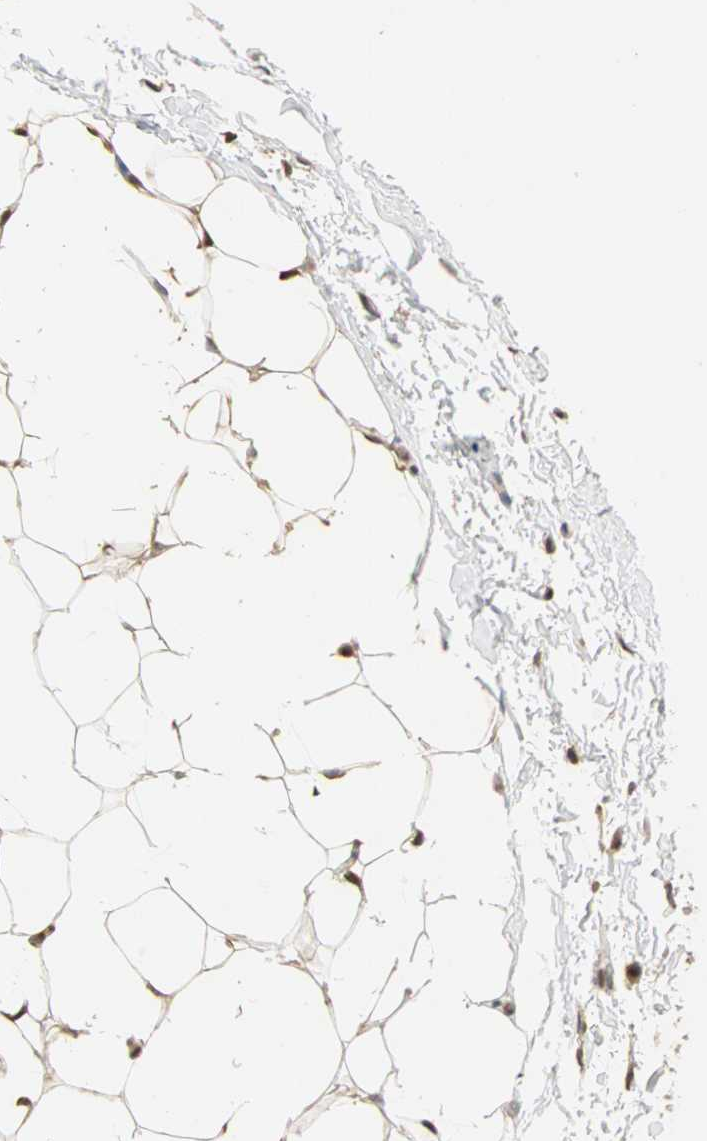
{"staining": {"intensity": "strong", "quantity": "25%-75%", "location": "cytoplasmic/membranous,nuclear"}, "tissue": "adipose tissue", "cell_type": "Adipocytes", "image_type": "normal", "snomed": [{"axis": "morphology", "description": "Normal tissue, NOS"}, {"axis": "topography", "description": "Soft tissue"}], "caption": "High-power microscopy captured an IHC photomicrograph of unremarkable adipose tissue, revealing strong cytoplasmic/membranous,nuclear positivity in about 25%-75% of adipocytes.", "gene": "DRG2", "patient": {"sex": "male", "age": 26}}